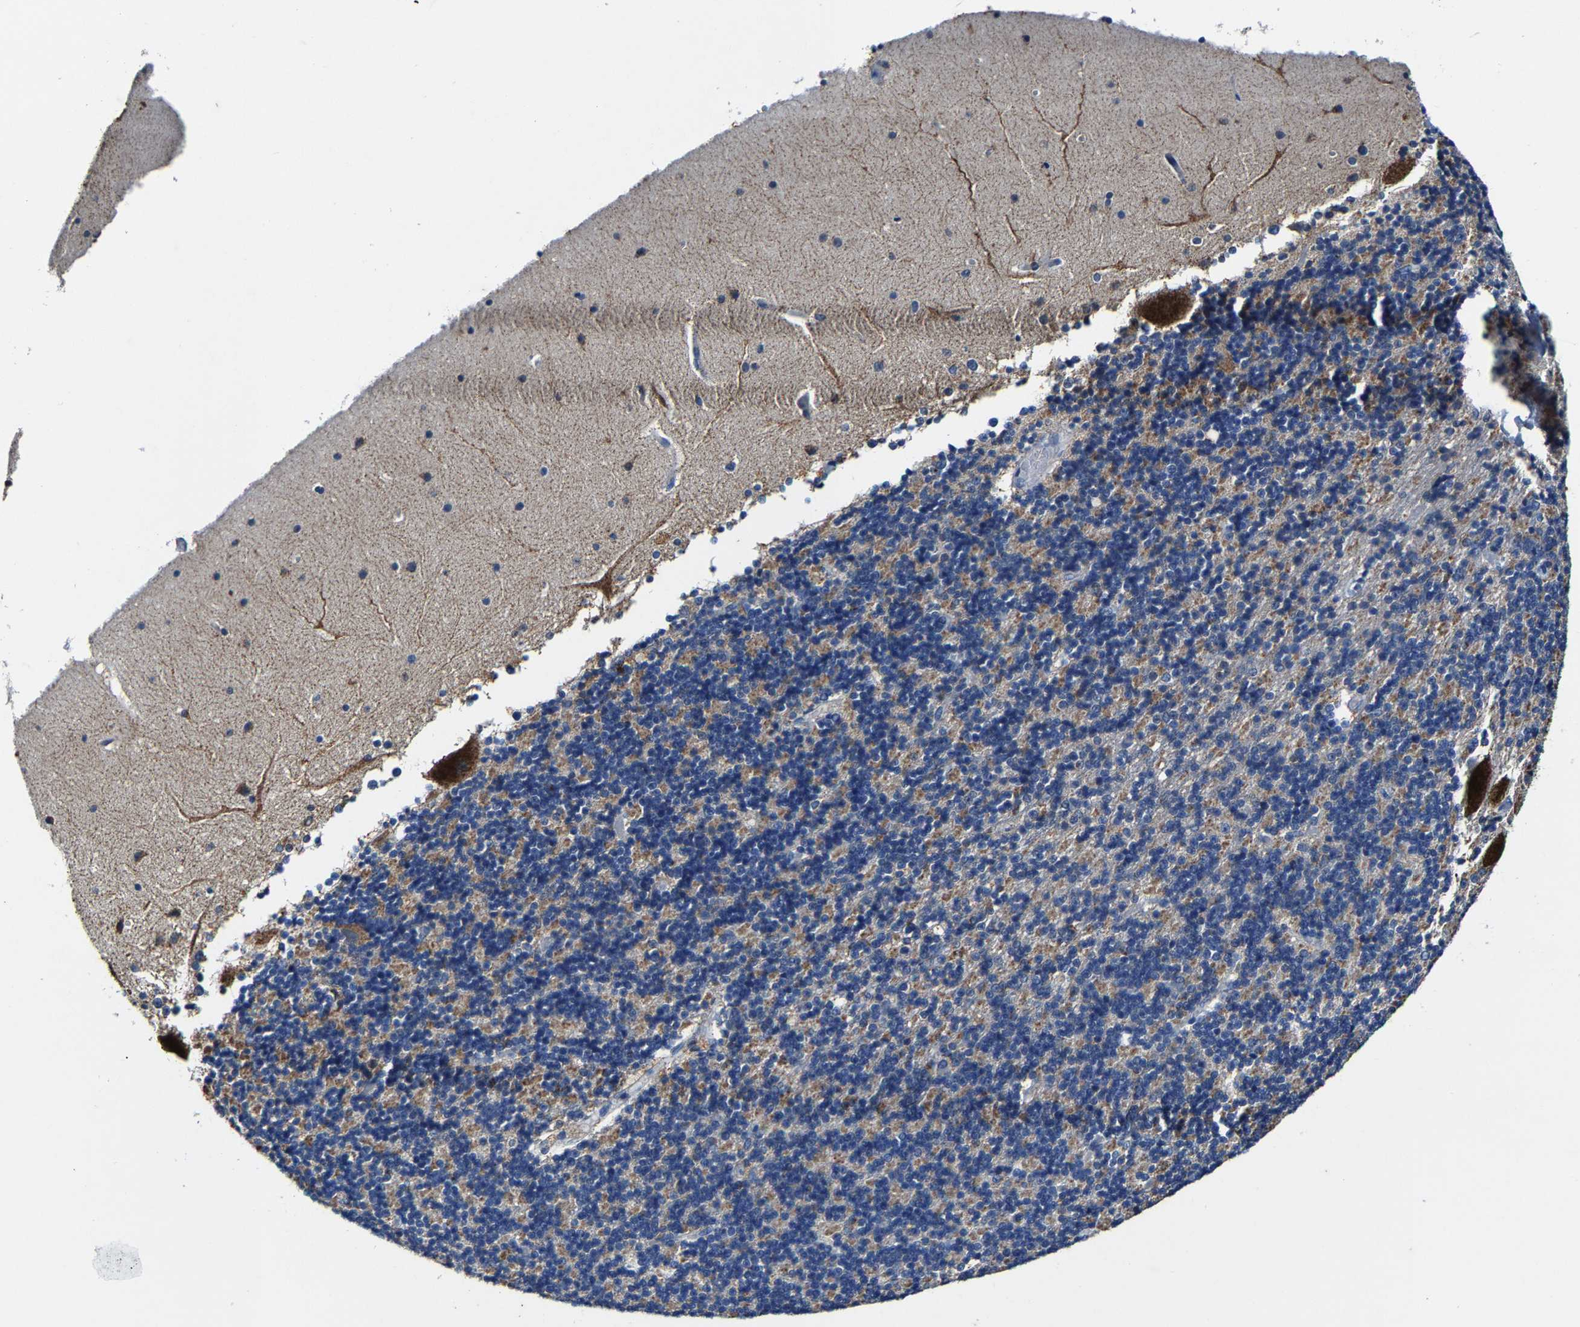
{"staining": {"intensity": "moderate", "quantity": "<25%", "location": "cytoplasmic/membranous"}, "tissue": "cerebellum", "cell_type": "Cells in granular layer", "image_type": "normal", "snomed": [{"axis": "morphology", "description": "Normal tissue, NOS"}, {"axis": "topography", "description": "Cerebellum"}], "caption": "Immunohistochemical staining of unremarkable cerebellum displays <25% levels of moderate cytoplasmic/membranous protein positivity in approximately <25% of cells in granular layer.", "gene": "SLC25A25", "patient": {"sex": "female", "age": 19}}